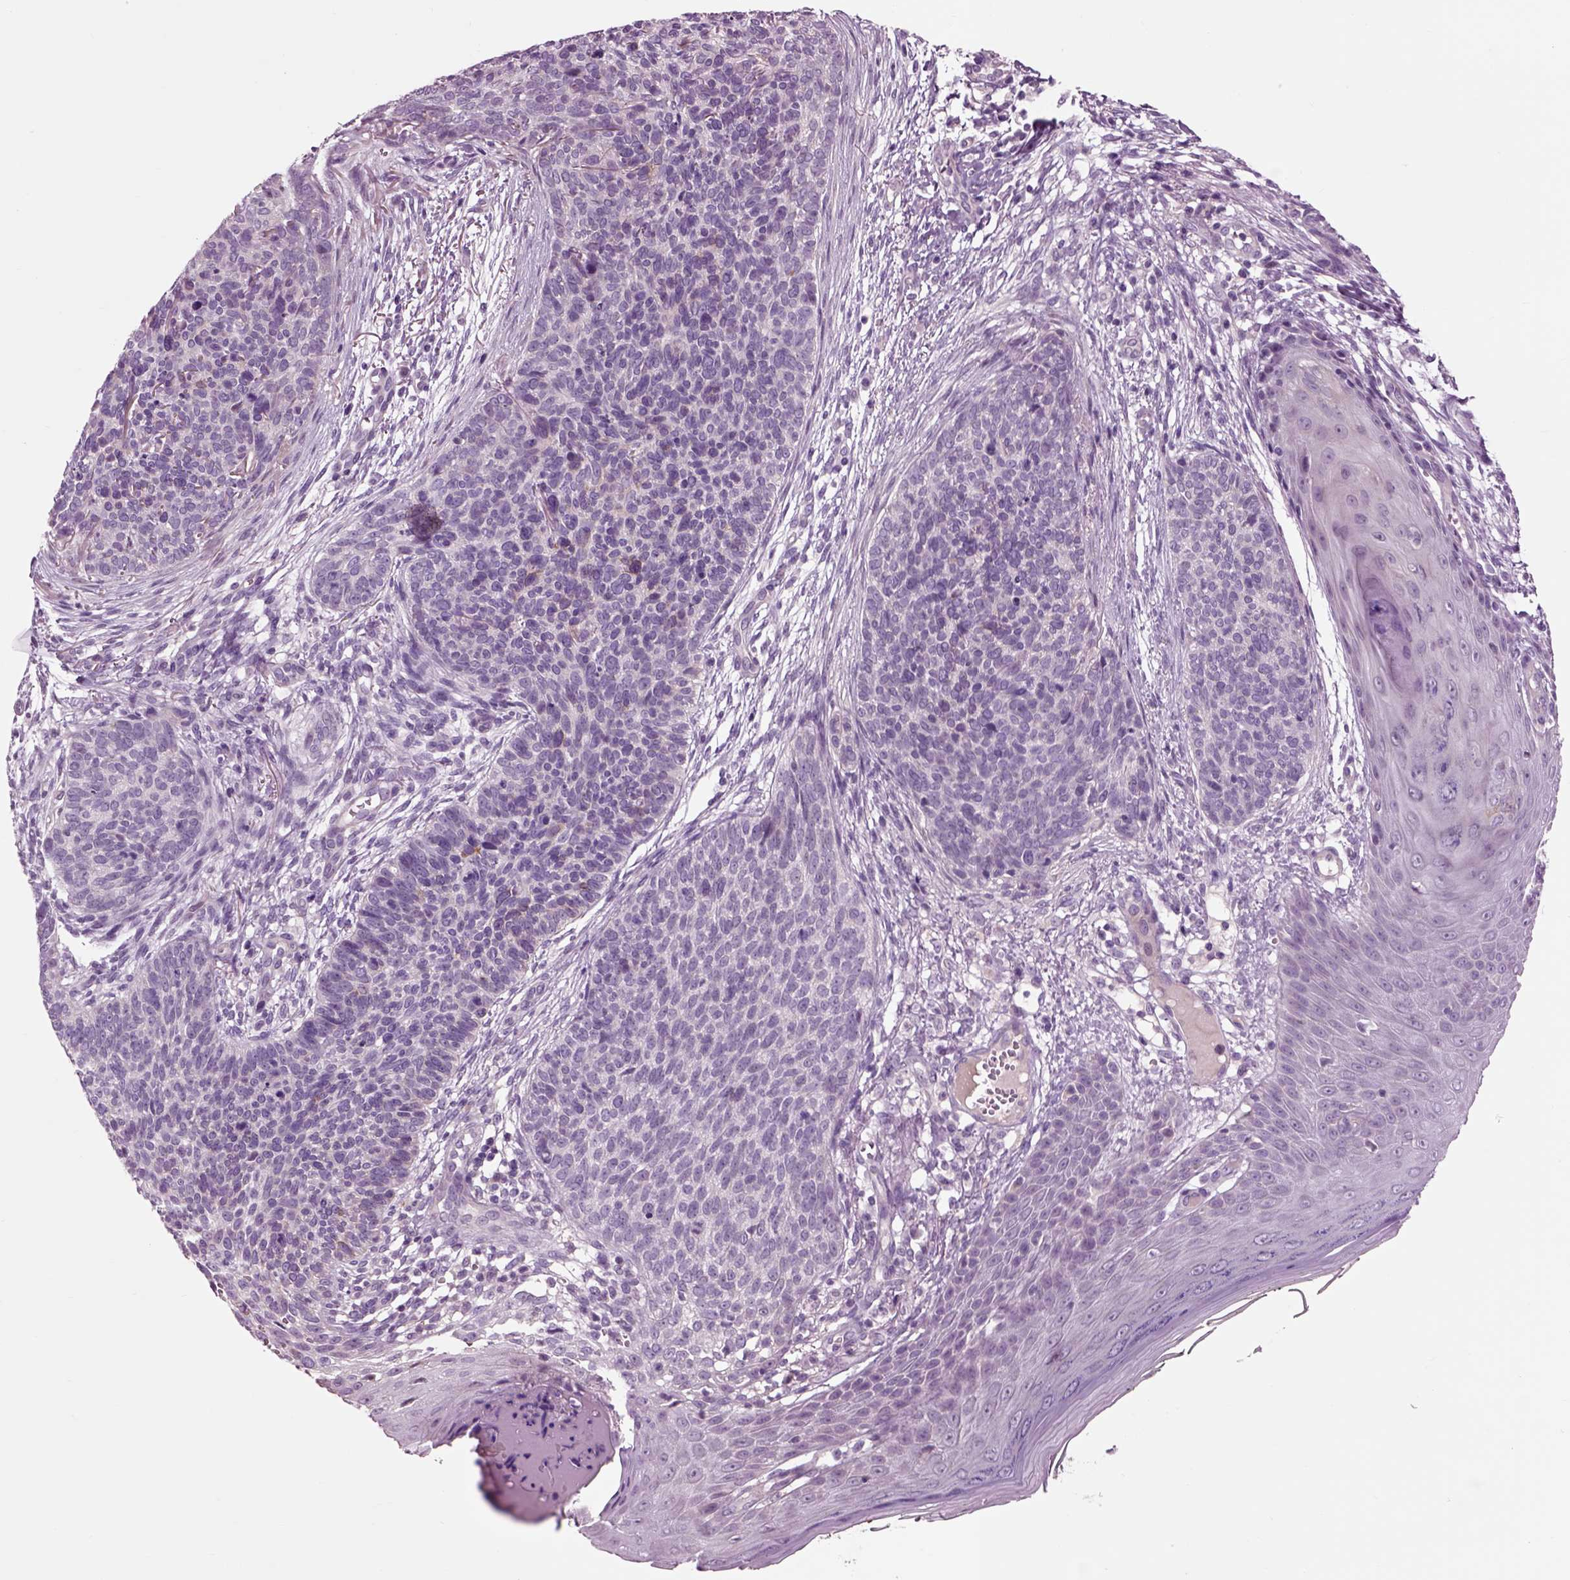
{"staining": {"intensity": "negative", "quantity": "none", "location": "none"}, "tissue": "skin cancer", "cell_type": "Tumor cells", "image_type": "cancer", "snomed": [{"axis": "morphology", "description": "Basal cell carcinoma"}, {"axis": "topography", "description": "Skin"}], "caption": "The immunohistochemistry photomicrograph has no significant expression in tumor cells of skin basal cell carcinoma tissue.", "gene": "CHGB", "patient": {"sex": "male", "age": 64}}